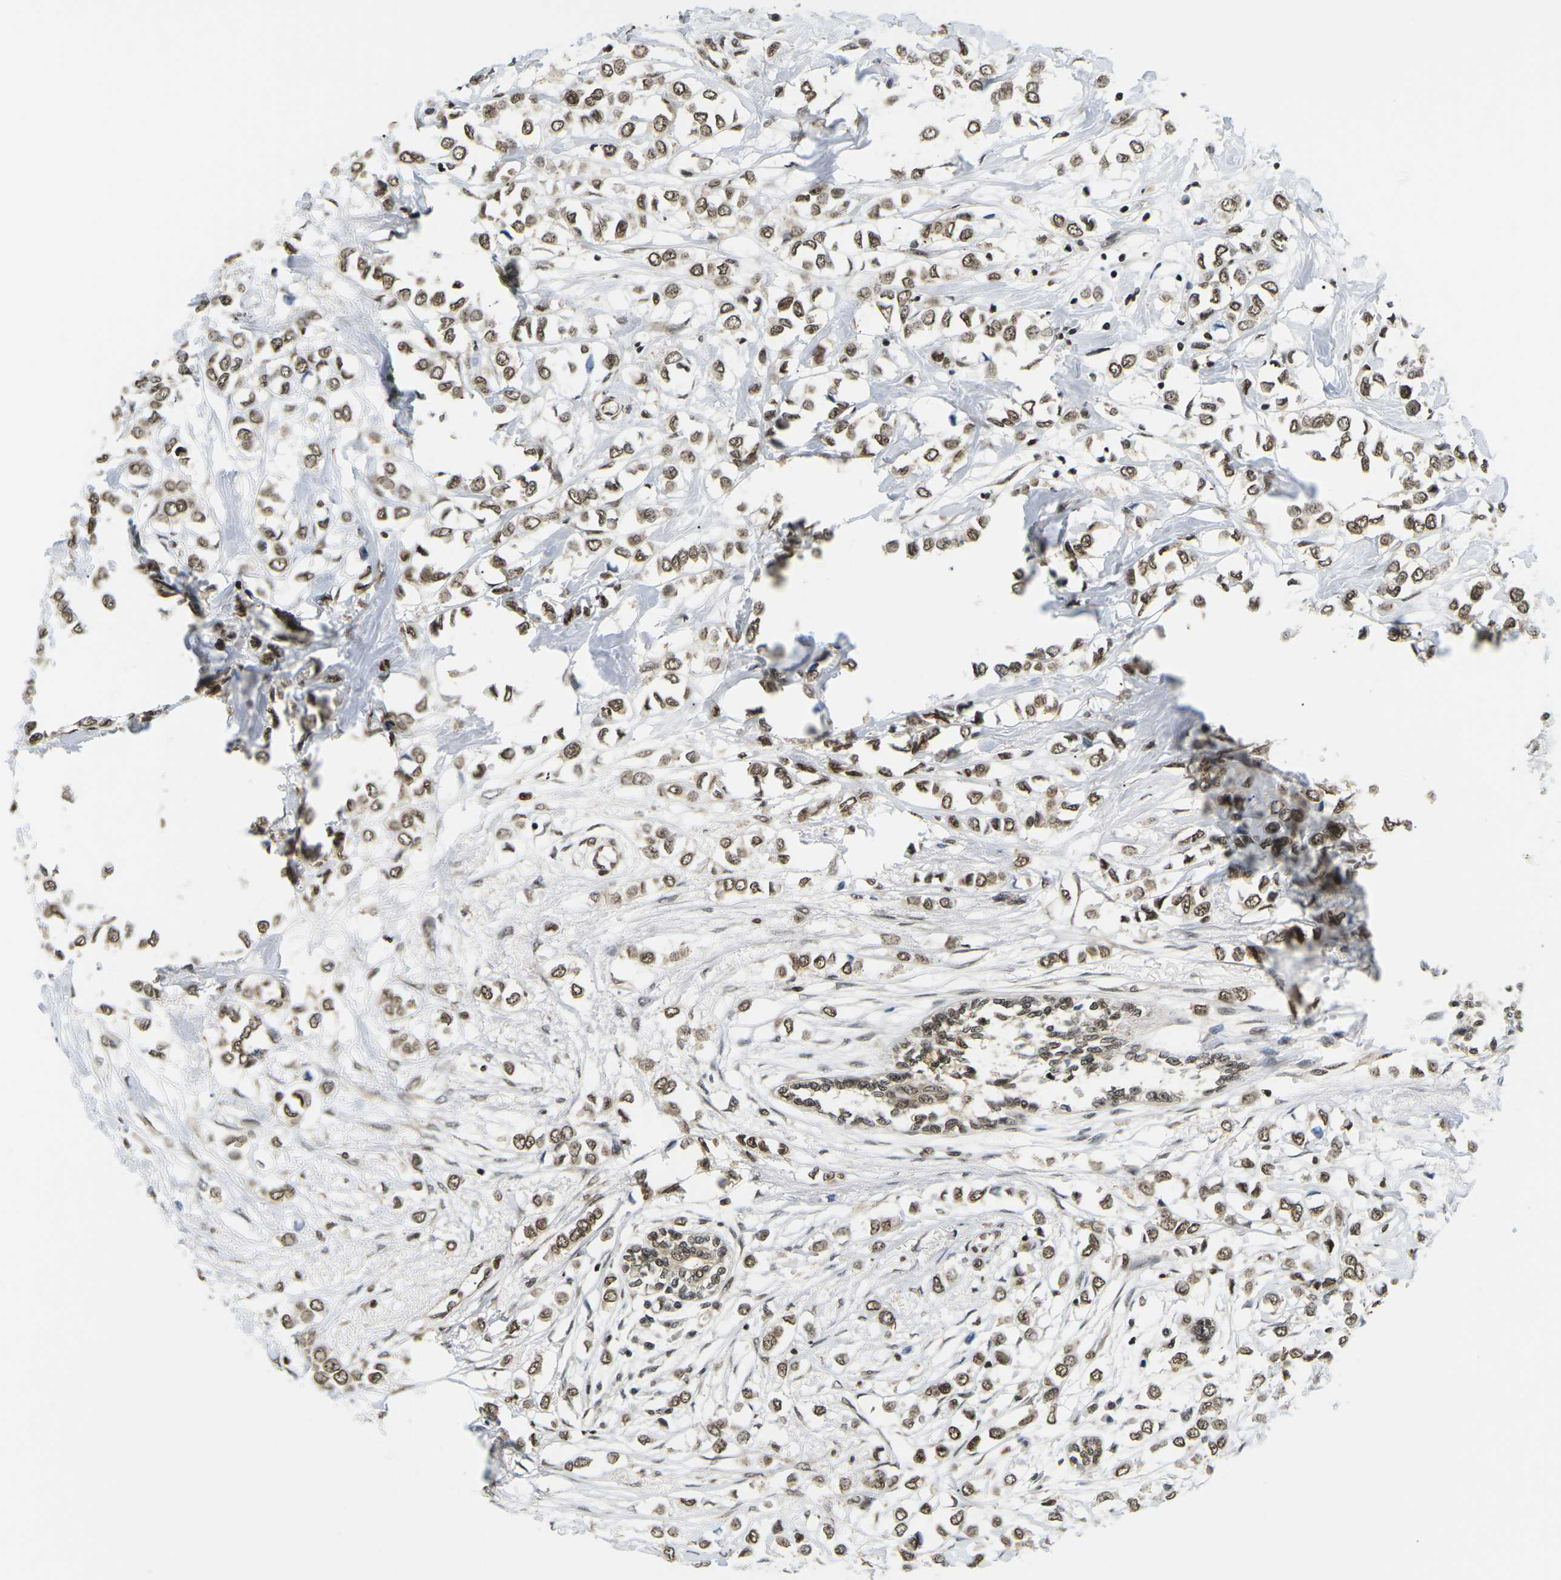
{"staining": {"intensity": "moderate", "quantity": ">75%", "location": "nuclear"}, "tissue": "breast cancer", "cell_type": "Tumor cells", "image_type": "cancer", "snomed": [{"axis": "morphology", "description": "Lobular carcinoma"}, {"axis": "topography", "description": "Breast"}], "caption": "Immunohistochemical staining of human breast cancer (lobular carcinoma) shows medium levels of moderate nuclear staining in about >75% of tumor cells.", "gene": "CELF1", "patient": {"sex": "female", "age": 51}}